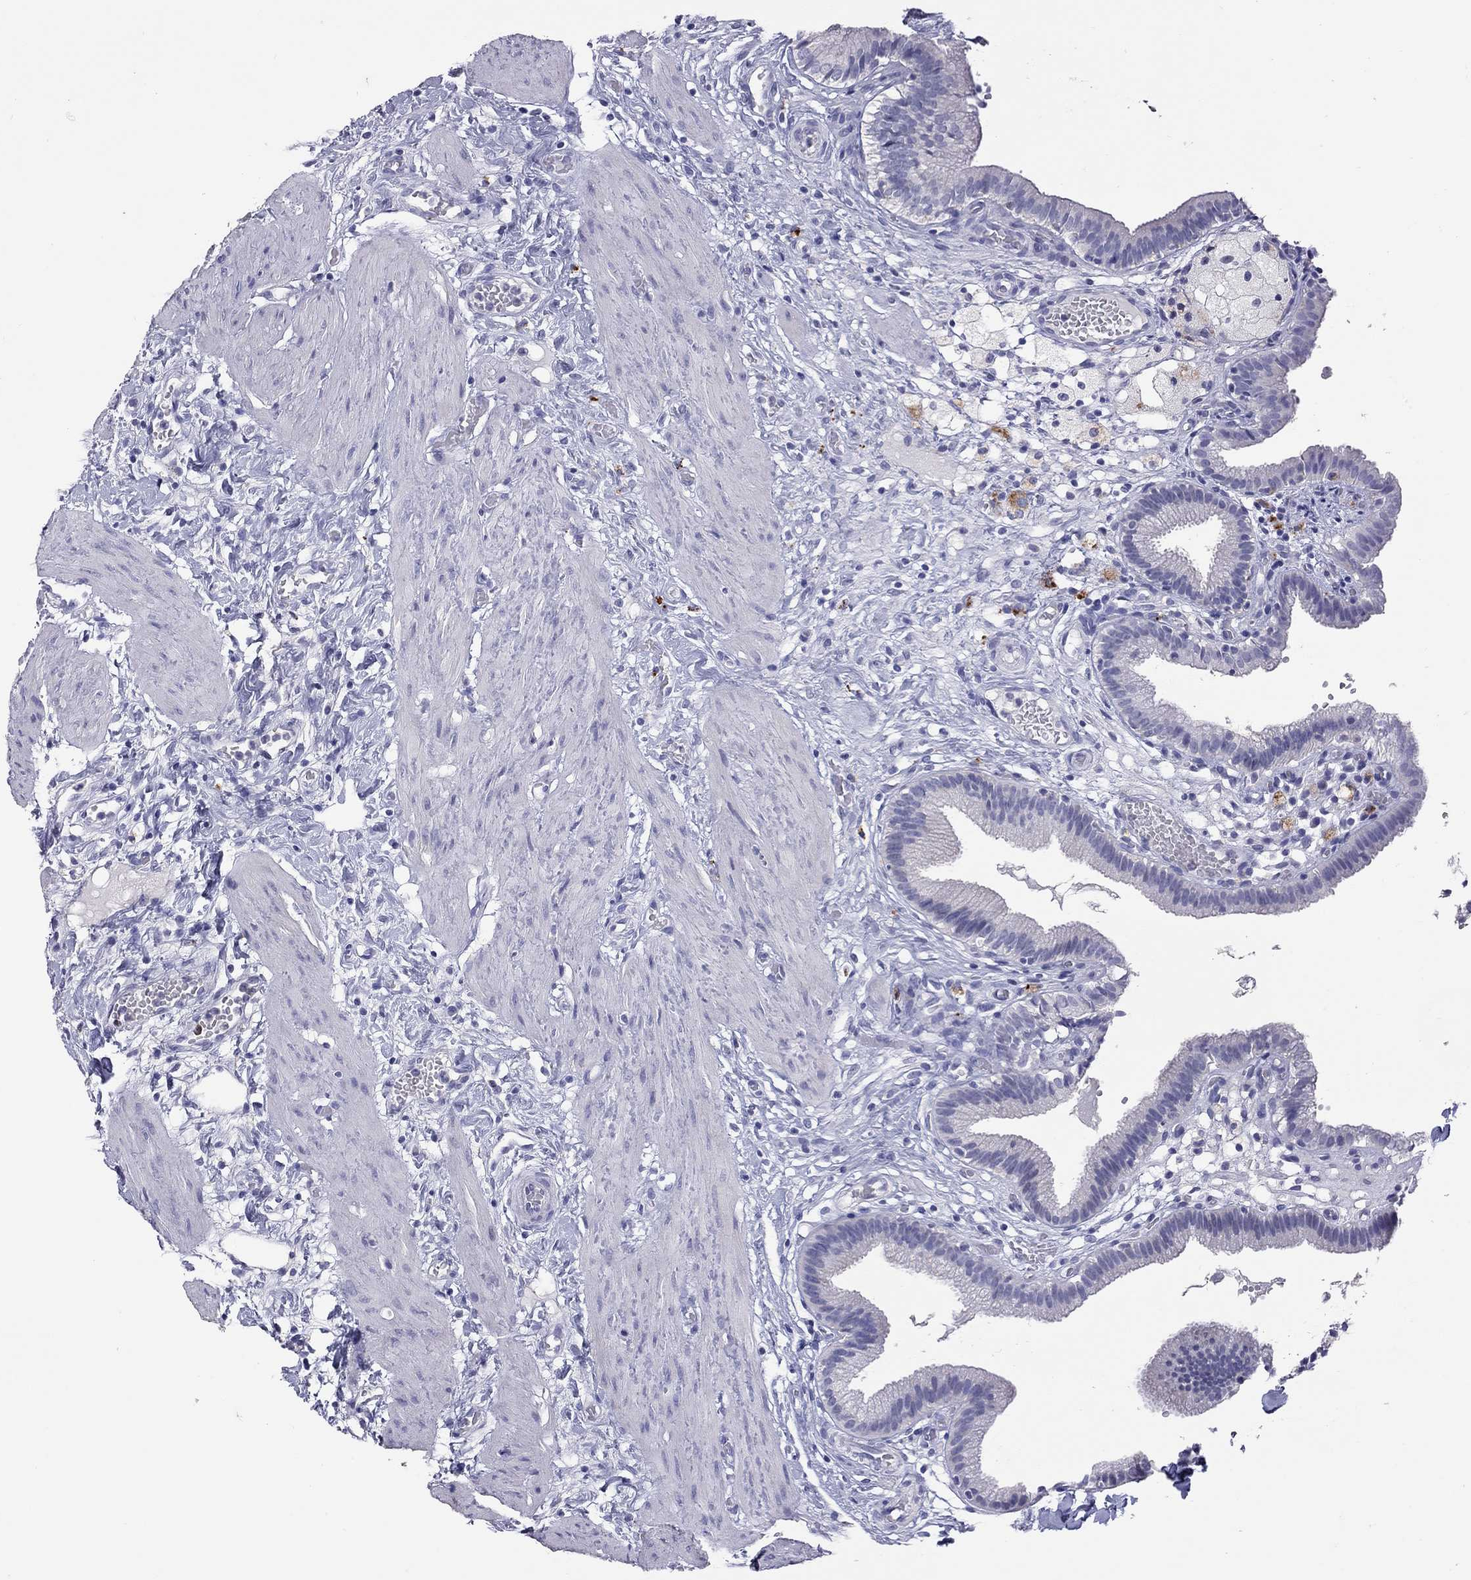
{"staining": {"intensity": "negative", "quantity": "none", "location": "none"}, "tissue": "gallbladder", "cell_type": "Glandular cells", "image_type": "normal", "snomed": [{"axis": "morphology", "description": "Normal tissue, NOS"}, {"axis": "topography", "description": "Gallbladder"}], "caption": "Glandular cells are negative for brown protein staining in benign gallbladder. (DAB immunohistochemistry visualized using brightfield microscopy, high magnification).", "gene": "SLAMF1", "patient": {"sex": "female", "age": 24}}